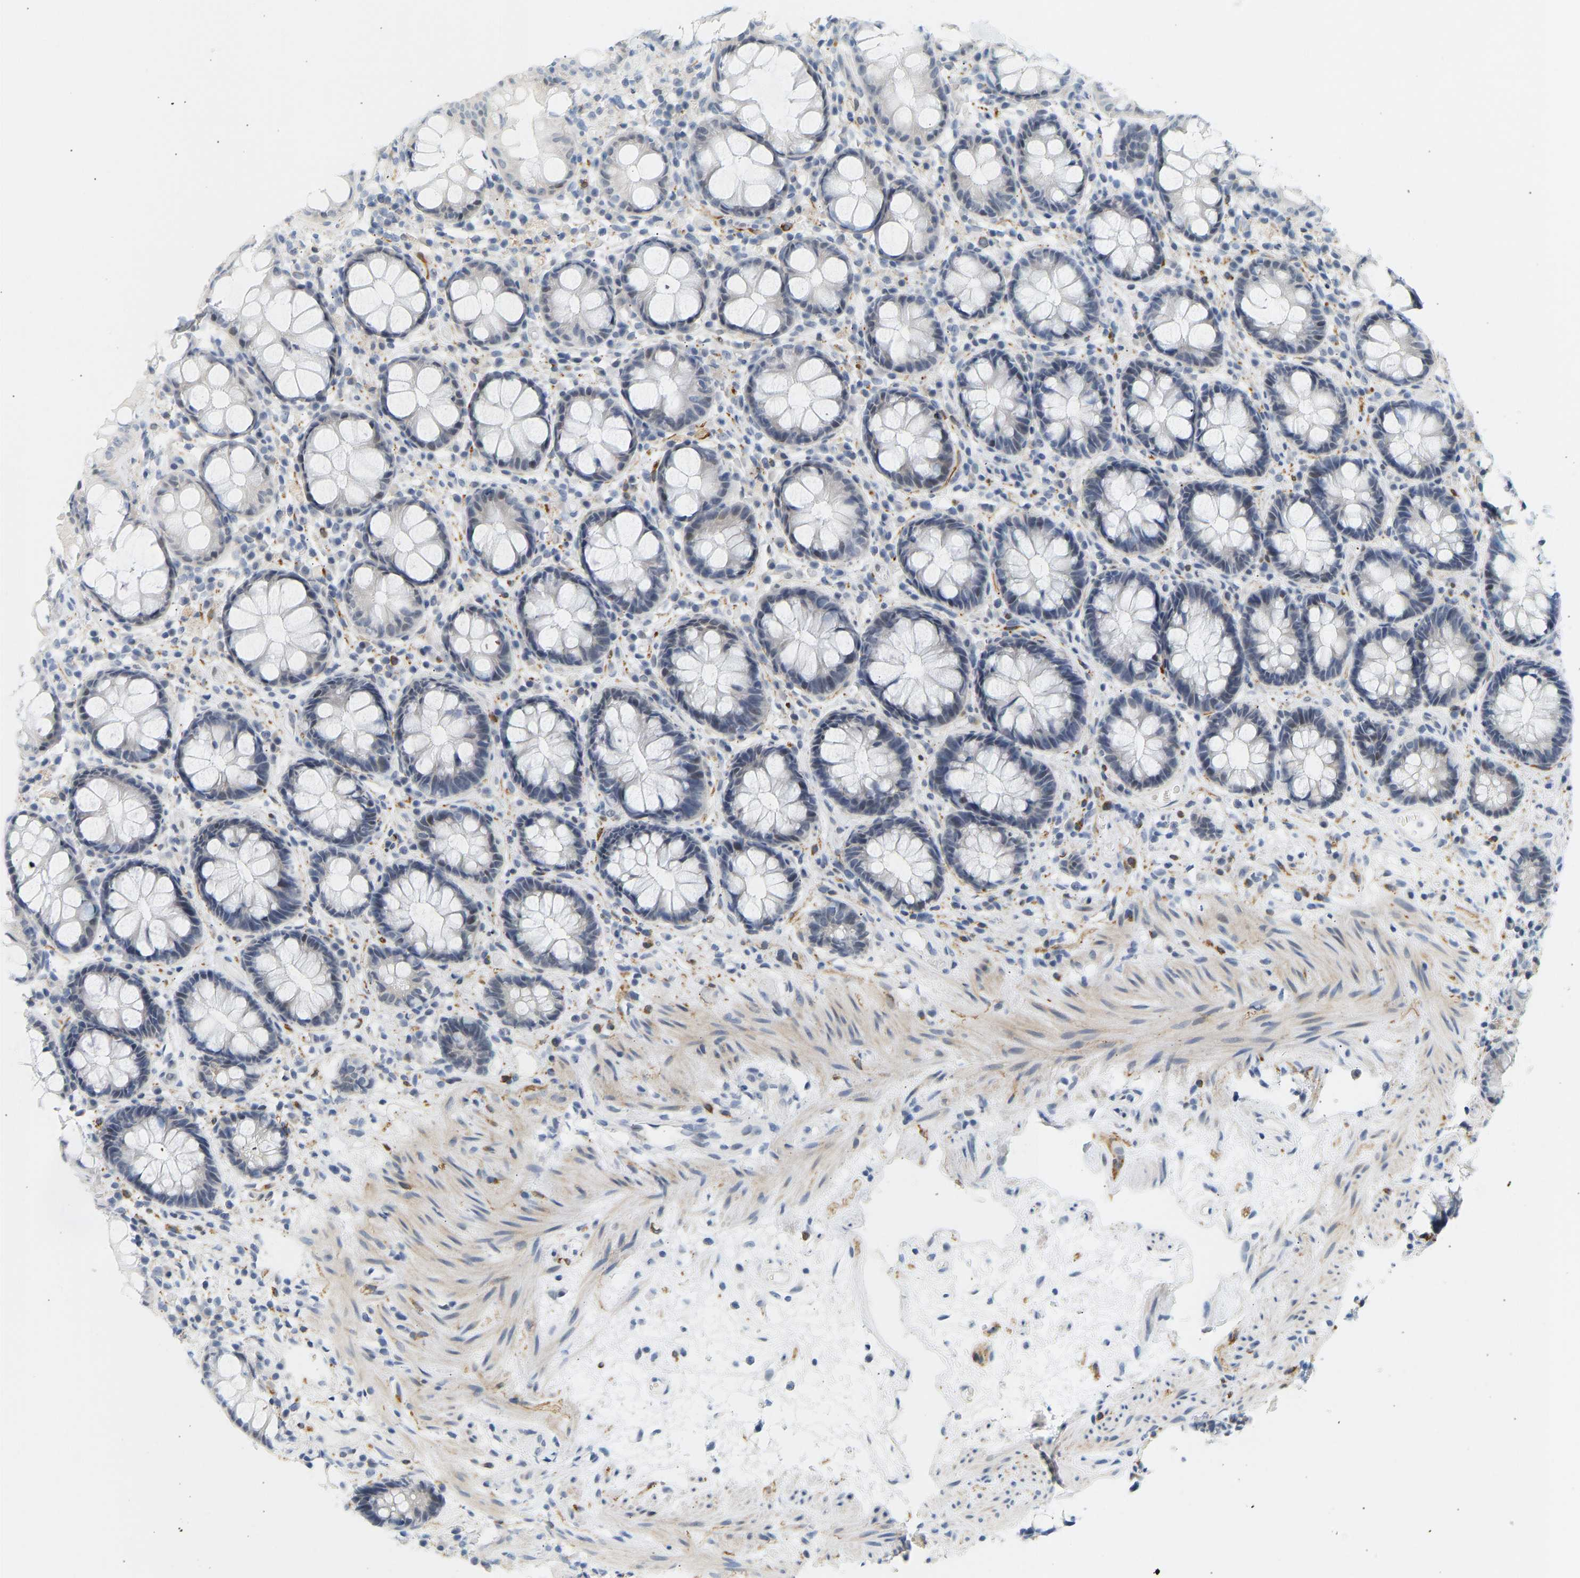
{"staining": {"intensity": "weak", "quantity": "<25%", "location": "nuclear"}, "tissue": "rectum", "cell_type": "Glandular cells", "image_type": "normal", "snomed": [{"axis": "morphology", "description": "Normal tissue, NOS"}, {"axis": "topography", "description": "Rectum"}], "caption": "An IHC photomicrograph of benign rectum is shown. There is no staining in glandular cells of rectum.", "gene": "BAG1", "patient": {"sex": "male", "age": 64}}